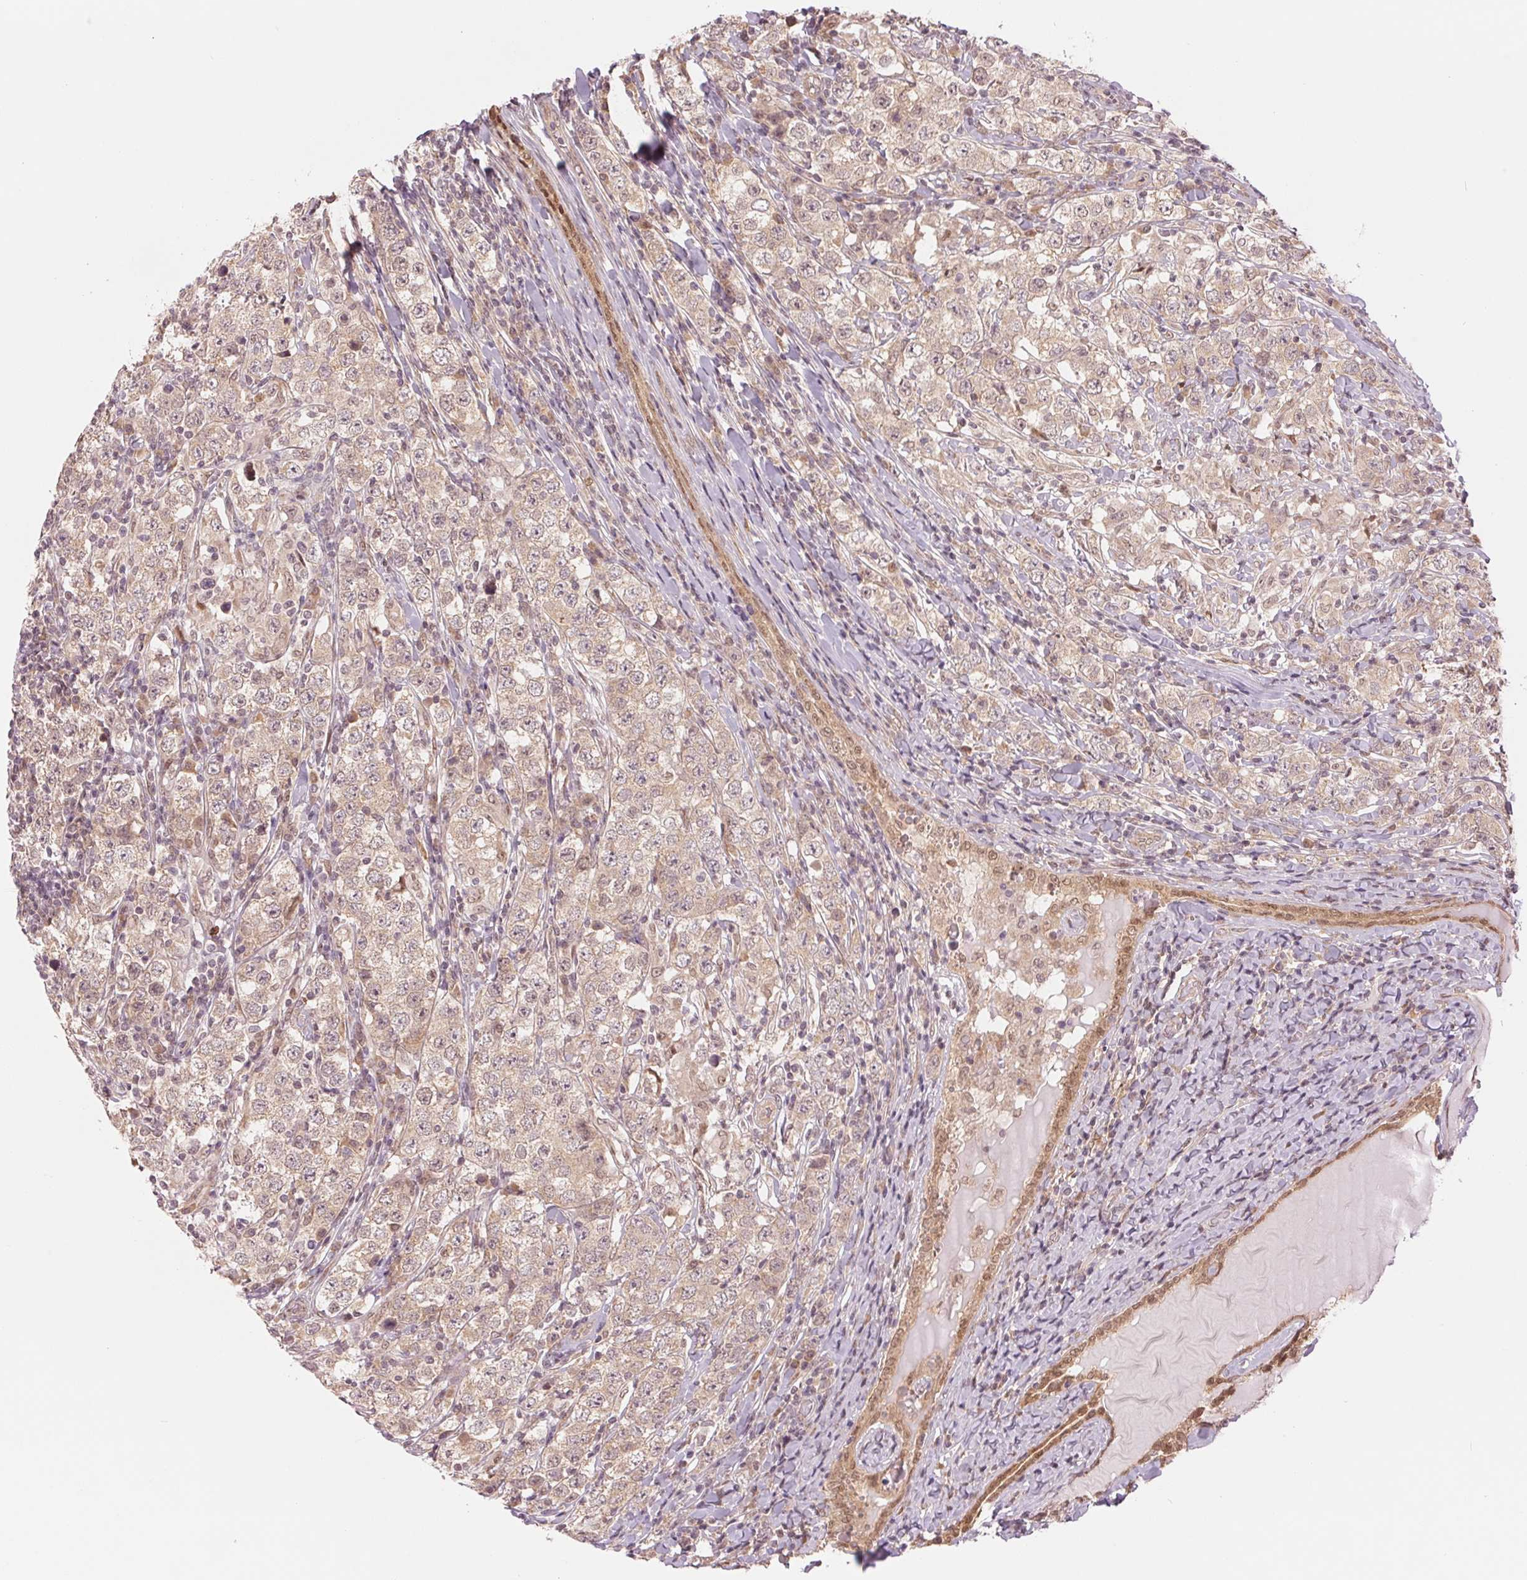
{"staining": {"intensity": "weak", "quantity": ">75%", "location": "cytoplasmic/membranous"}, "tissue": "testis cancer", "cell_type": "Tumor cells", "image_type": "cancer", "snomed": [{"axis": "morphology", "description": "Seminoma, NOS"}, {"axis": "morphology", "description": "Carcinoma, Embryonal, NOS"}, {"axis": "topography", "description": "Testis"}], "caption": "Testis cancer (seminoma) stained with a protein marker shows weak staining in tumor cells.", "gene": "ERI3", "patient": {"sex": "male", "age": 41}}